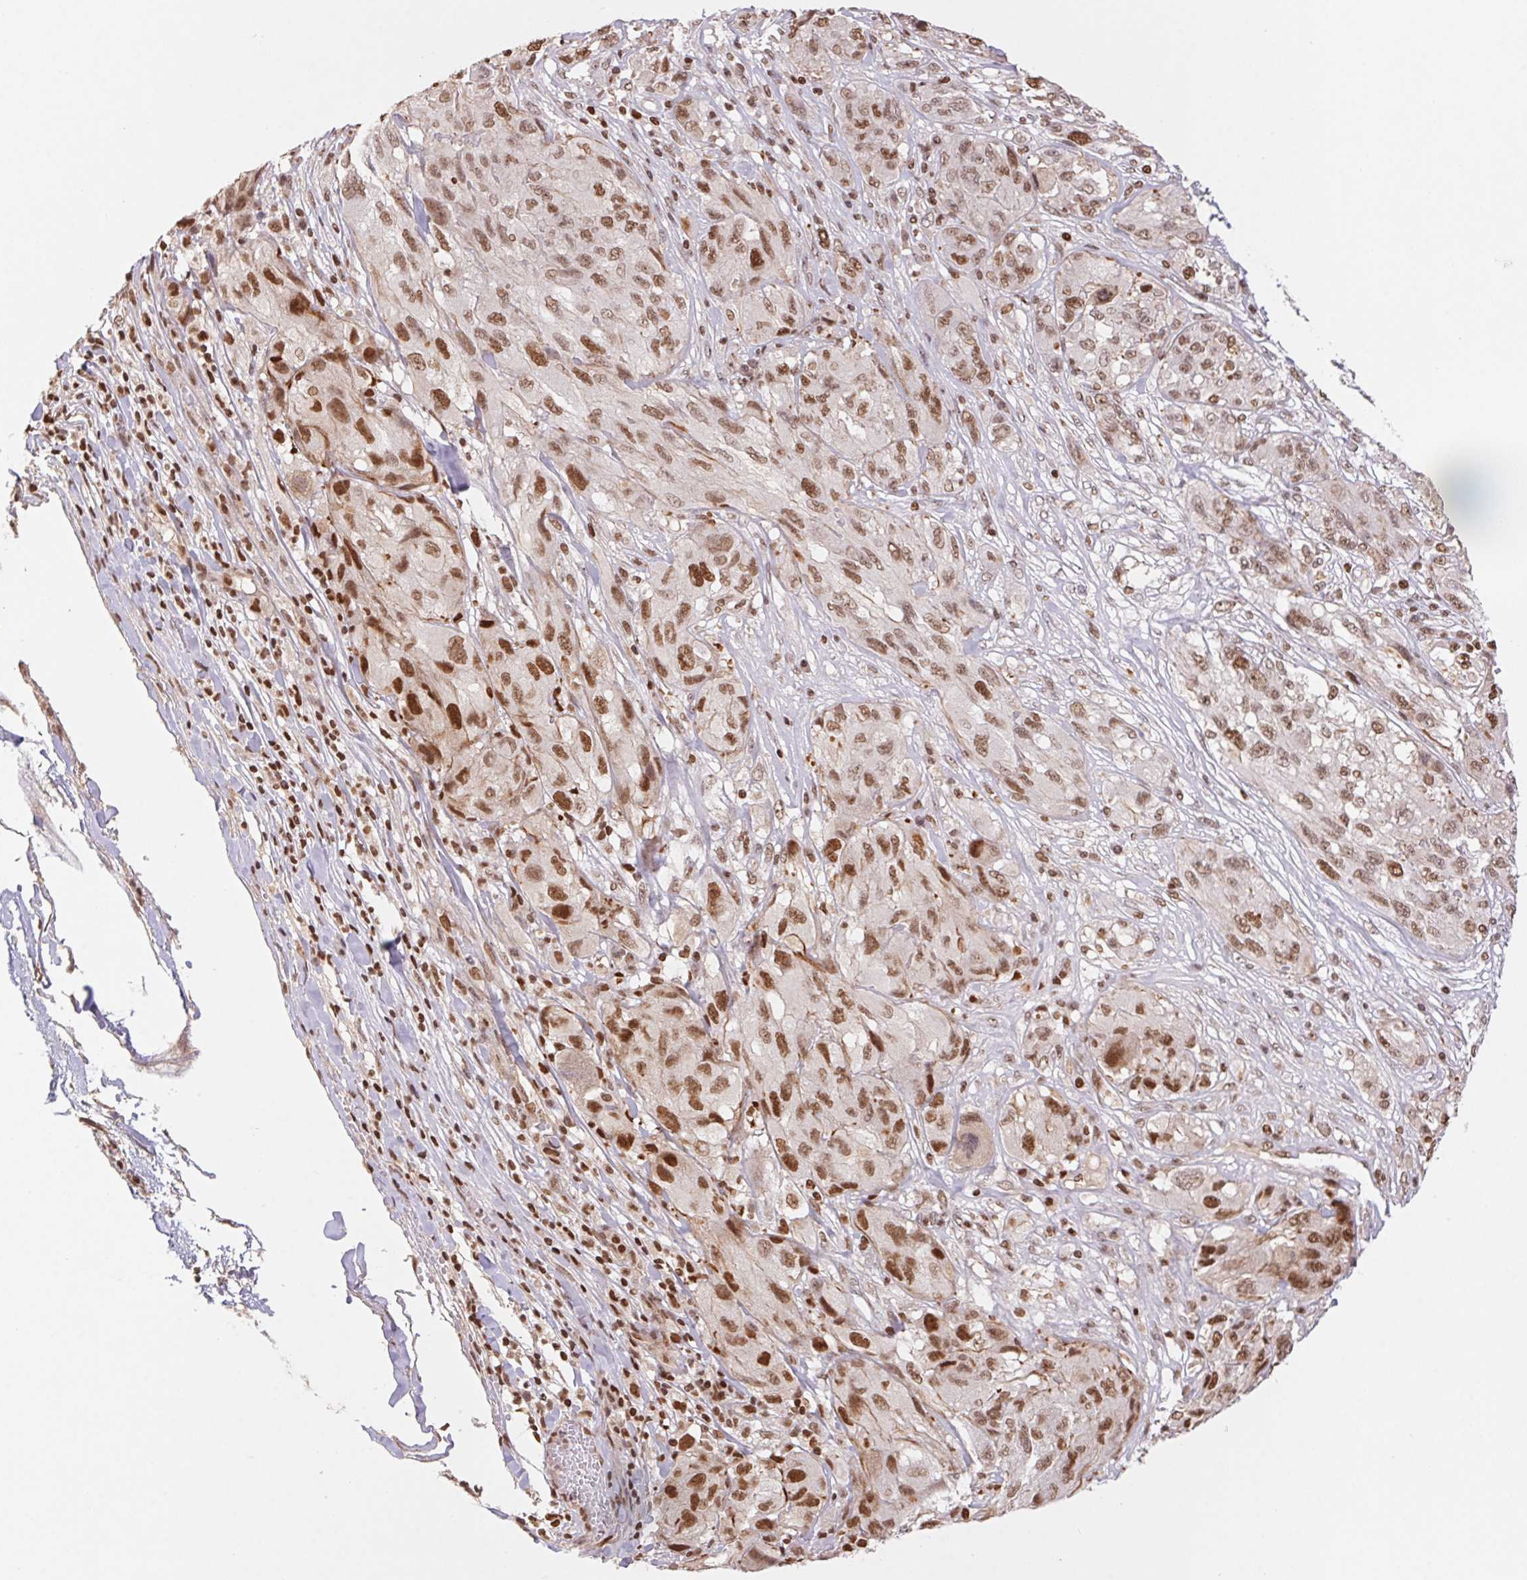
{"staining": {"intensity": "moderate", "quantity": ">75%", "location": "nuclear"}, "tissue": "melanoma", "cell_type": "Tumor cells", "image_type": "cancer", "snomed": [{"axis": "morphology", "description": "Malignant melanoma, NOS"}, {"axis": "topography", "description": "Skin"}], "caption": "This is a photomicrograph of immunohistochemistry staining of malignant melanoma, which shows moderate expression in the nuclear of tumor cells.", "gene": "POLD3", "patient": {"sex": "female", "age": 91}}